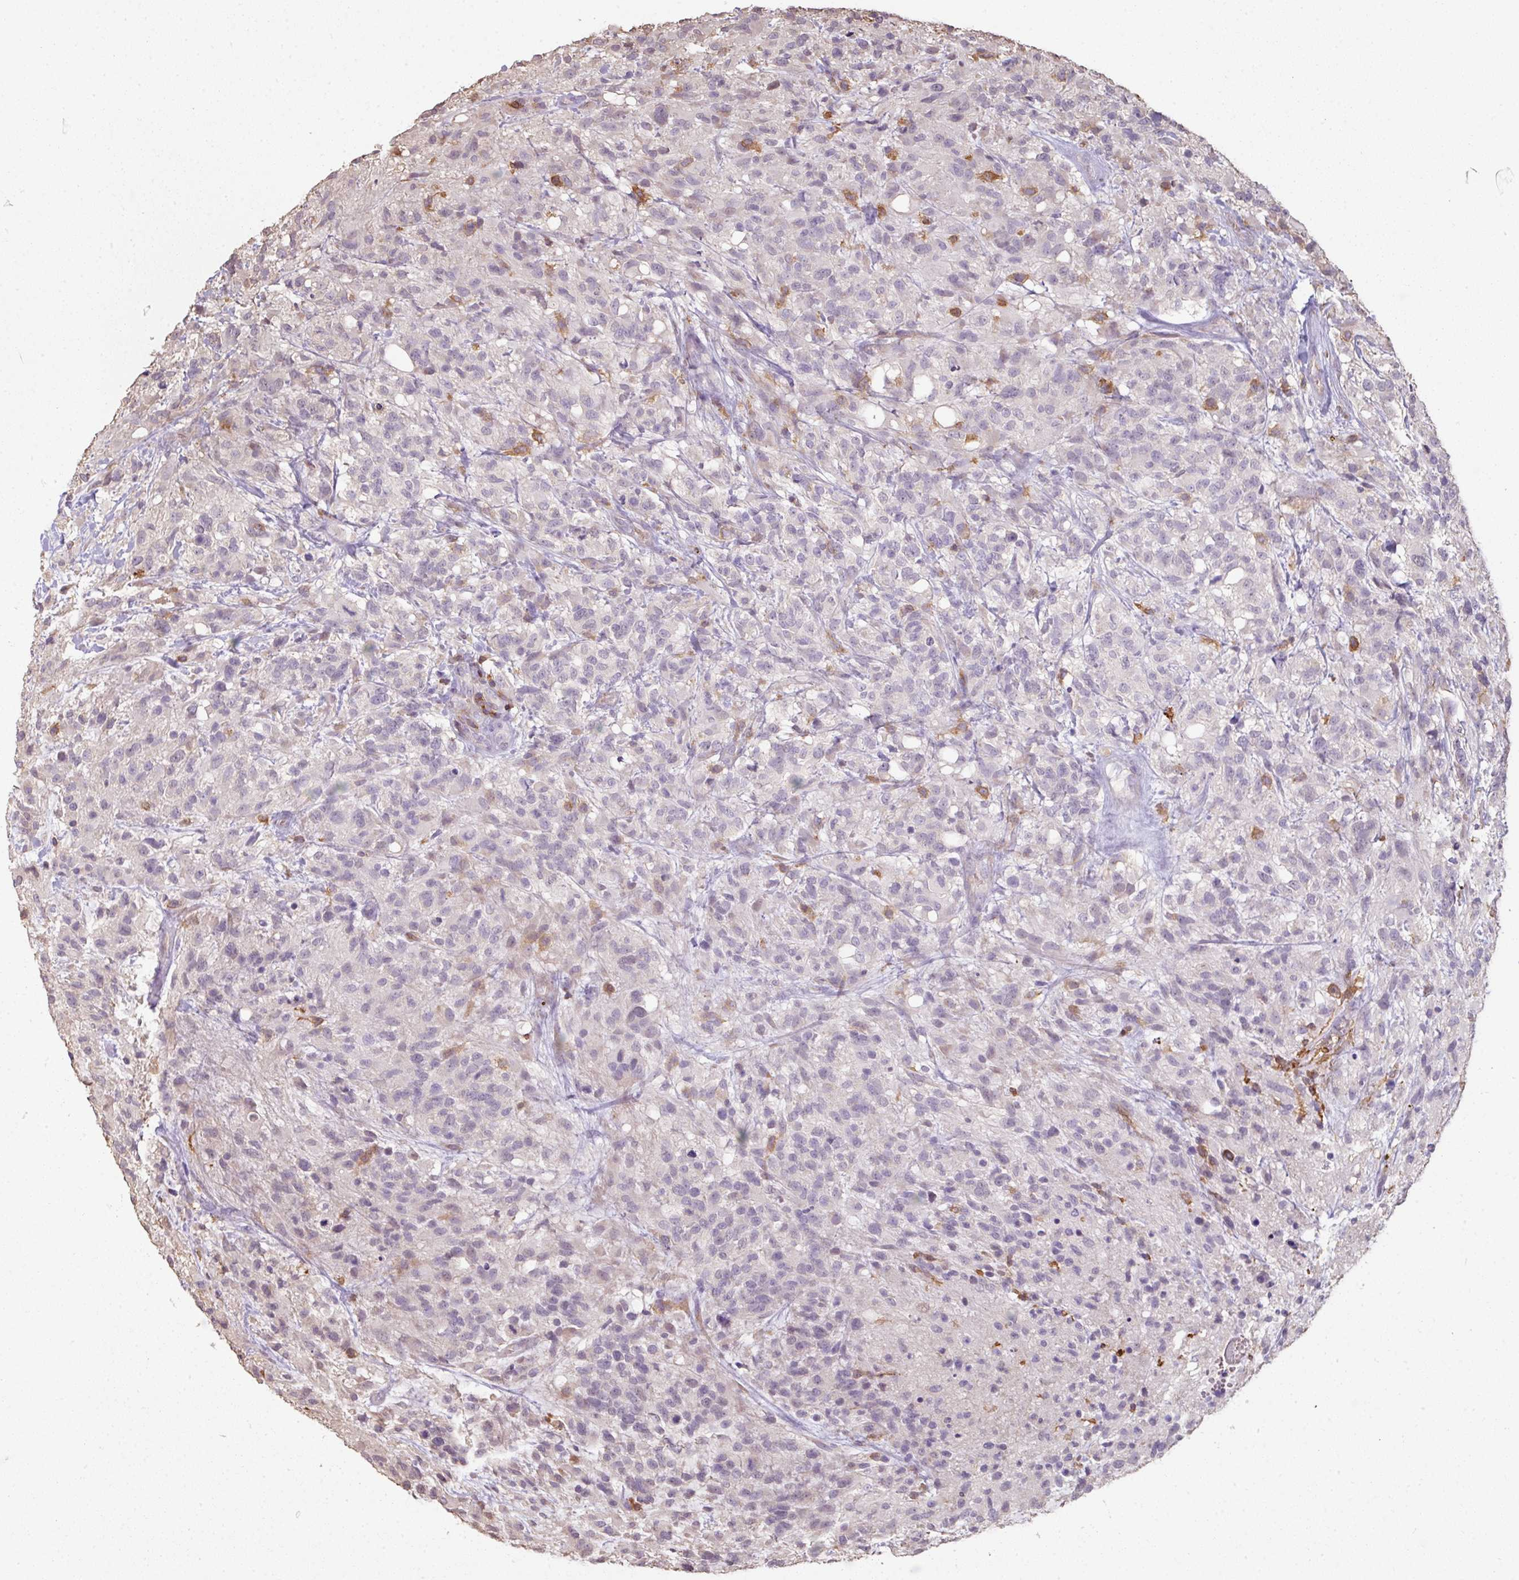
{"staining": {"intensity": "negative", "quantity": "none", "location": "none"}, "tissue": "glioma", "cell_type": "Tumor cells", "image_type": "cancer", "snomed": [{"axis": "morphology", "description": "Glioma, malignant, High grade"}, {"axis": "topography", "description": "Brain"}], "caption": "The immunohistochemistry (IHC) photomicrograph has no significant staining in tumor cells of glioma tissue. (Immunohistochemistry, brightfield microscopy, high magnification).", "gene": "OLFML2B", "patient": {"sex": "female", "age": 67}}